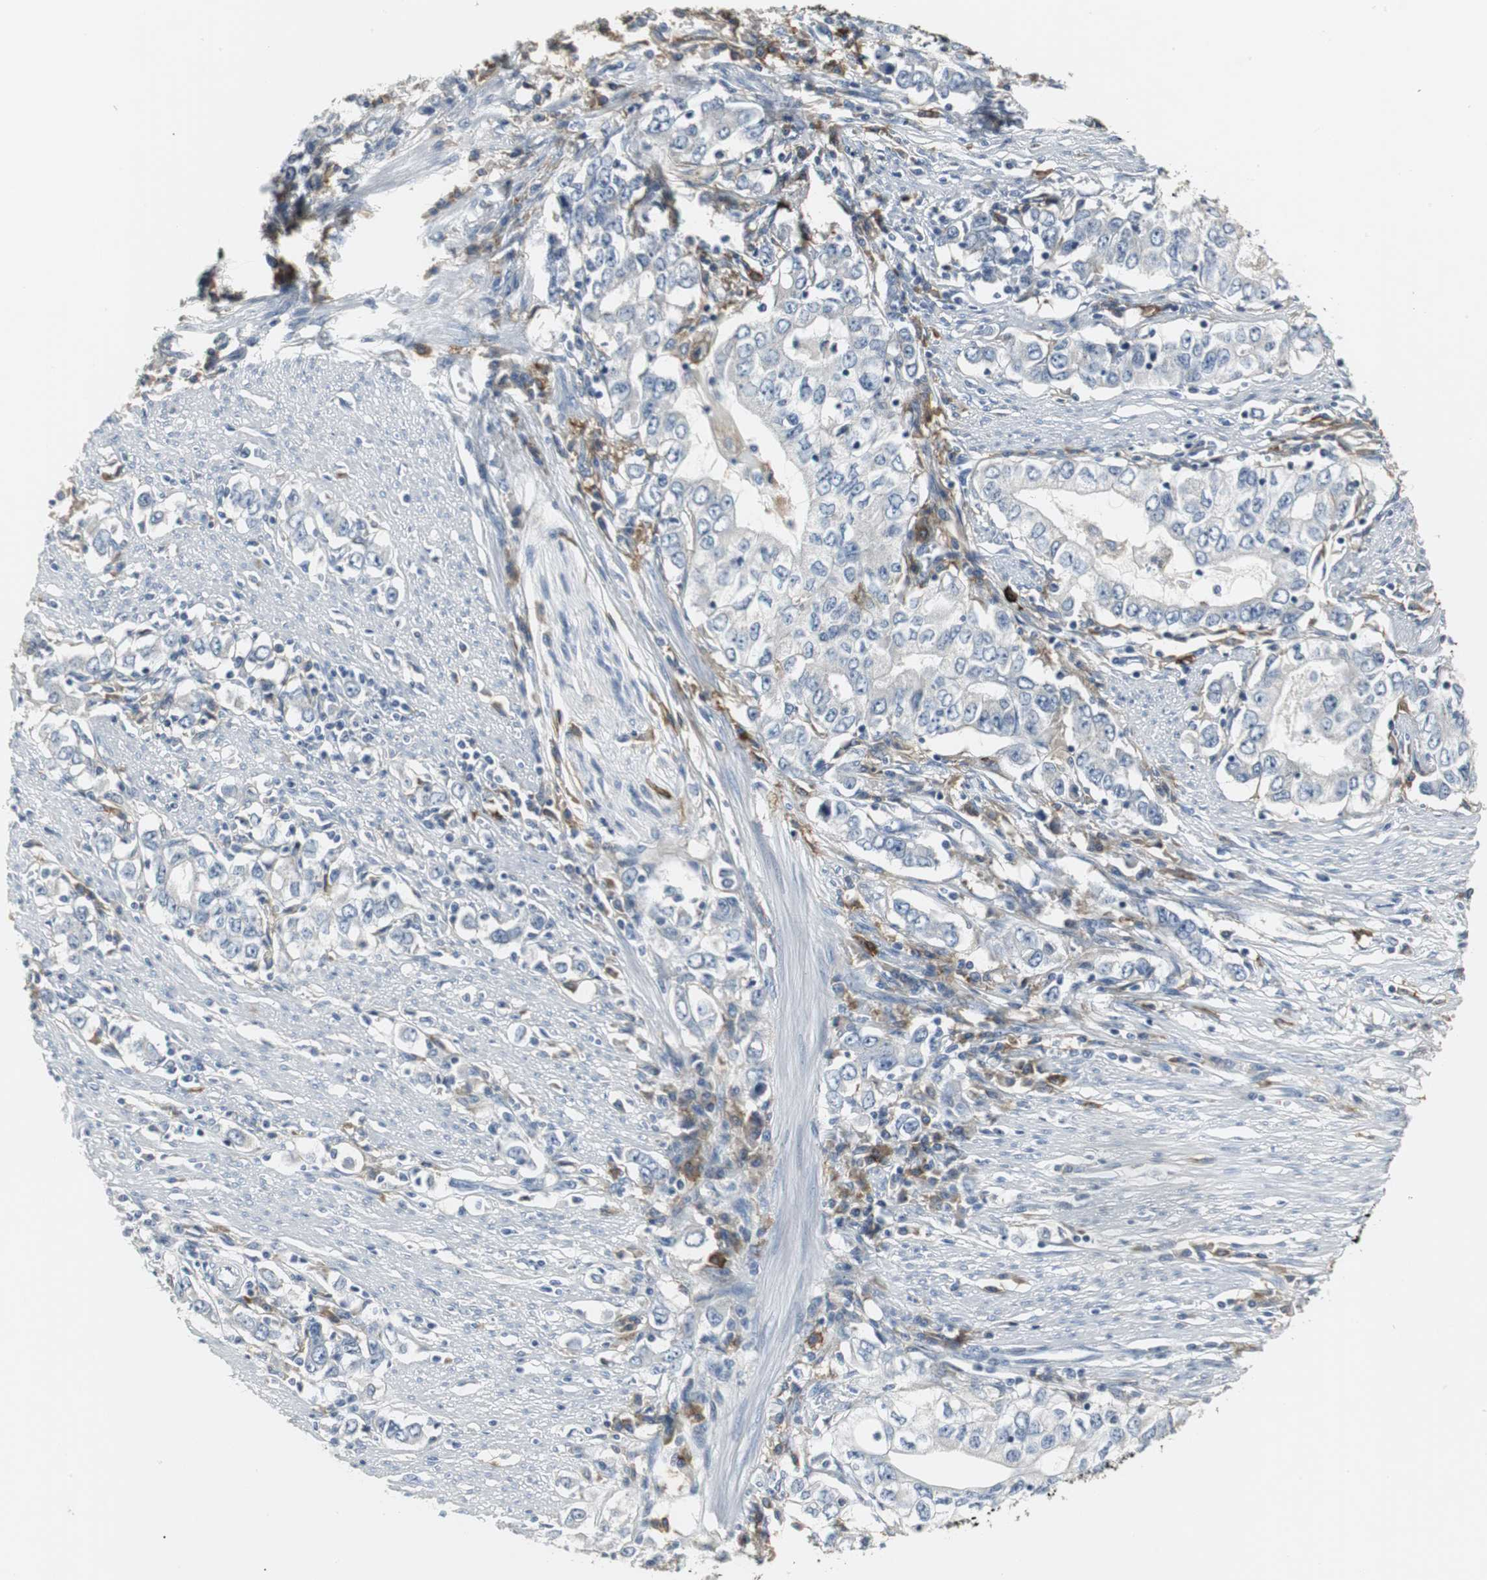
{"staining": {"intensity": "negative", "quantity": "none", "location": "none"}, "tissue": "stomach cancer", "cell_type": "Tumor cells", "image_type": "cancer", "snomed": [{"axis": "morphology", "description": "Adenocarcinoma, NOS"}, {"axis": "topography", "description": "Stomach, lower"}], "caption": "Immunohistochemistry (IHC) image of neoplastic tissue: adenocarcinoma (stomach) stained with DAB (3,3'-diaminobenzidine) displays no significant protein positivity in tumor cells. The staining was performed using DAB to visualize the protein expression in brown, while the nuclei were stained in blue with hematoxylin (Magnification: 20x).", "gene": "SLC2A5", "patient": {"sex": "female", "age": 72}}